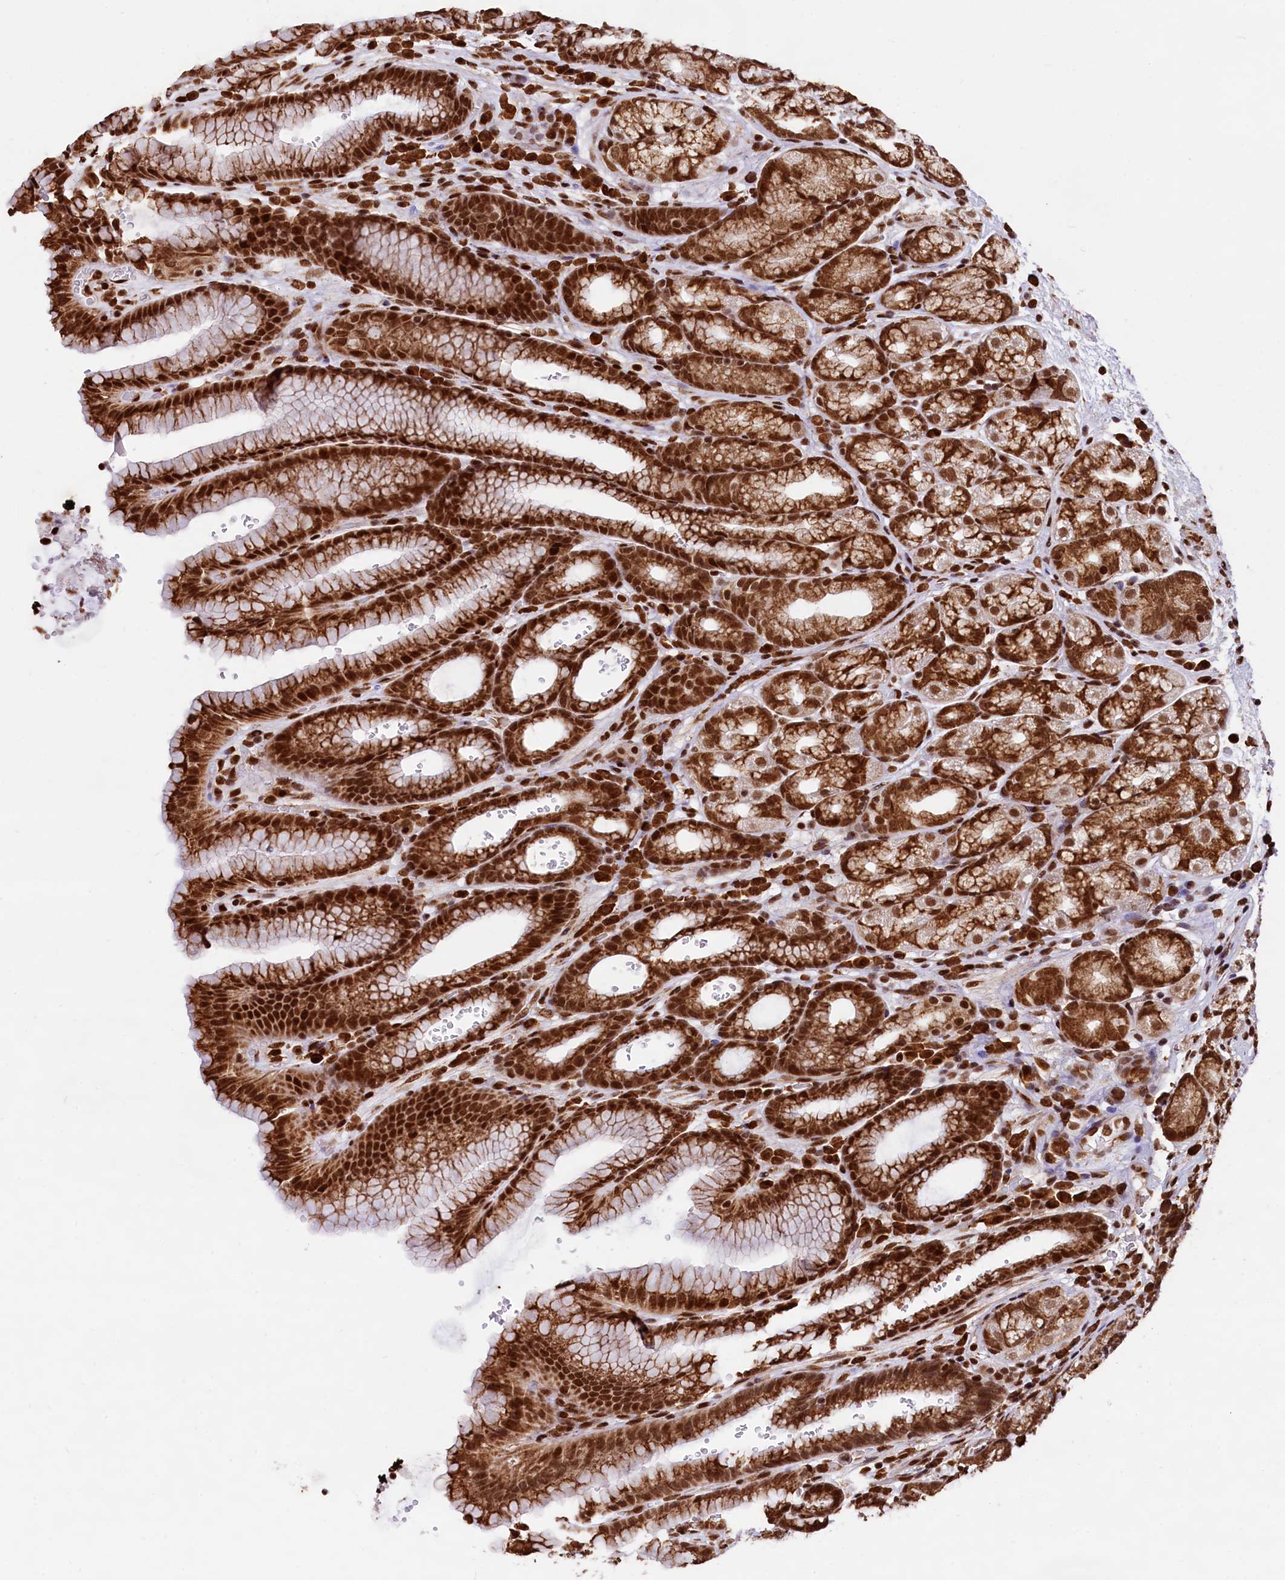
{"staining": {"intensity": "strong", "quantity": ">75%", "location": "cytoplasmic/membranous,nuclear"}, "tissue": "stomach", "cell_type": "Glandular cells", "image_type": "normal", "snomed": [{"axis": "morphology", "description": "Normal tissue, NOS"}, {"axis": "morphology", "description": "Adenocarcinoma, NOS"}, {"axis": "topography", "description": "Stomach"}], "caption": "DAB immunohistochemical staining of benign stomach demonstrates strong cytoplasmic/membranous,nuclear protein staining in about >75% of glandular cells.", "gene": "PDS5B", "patient": {"sex": "male", "age": 57}}